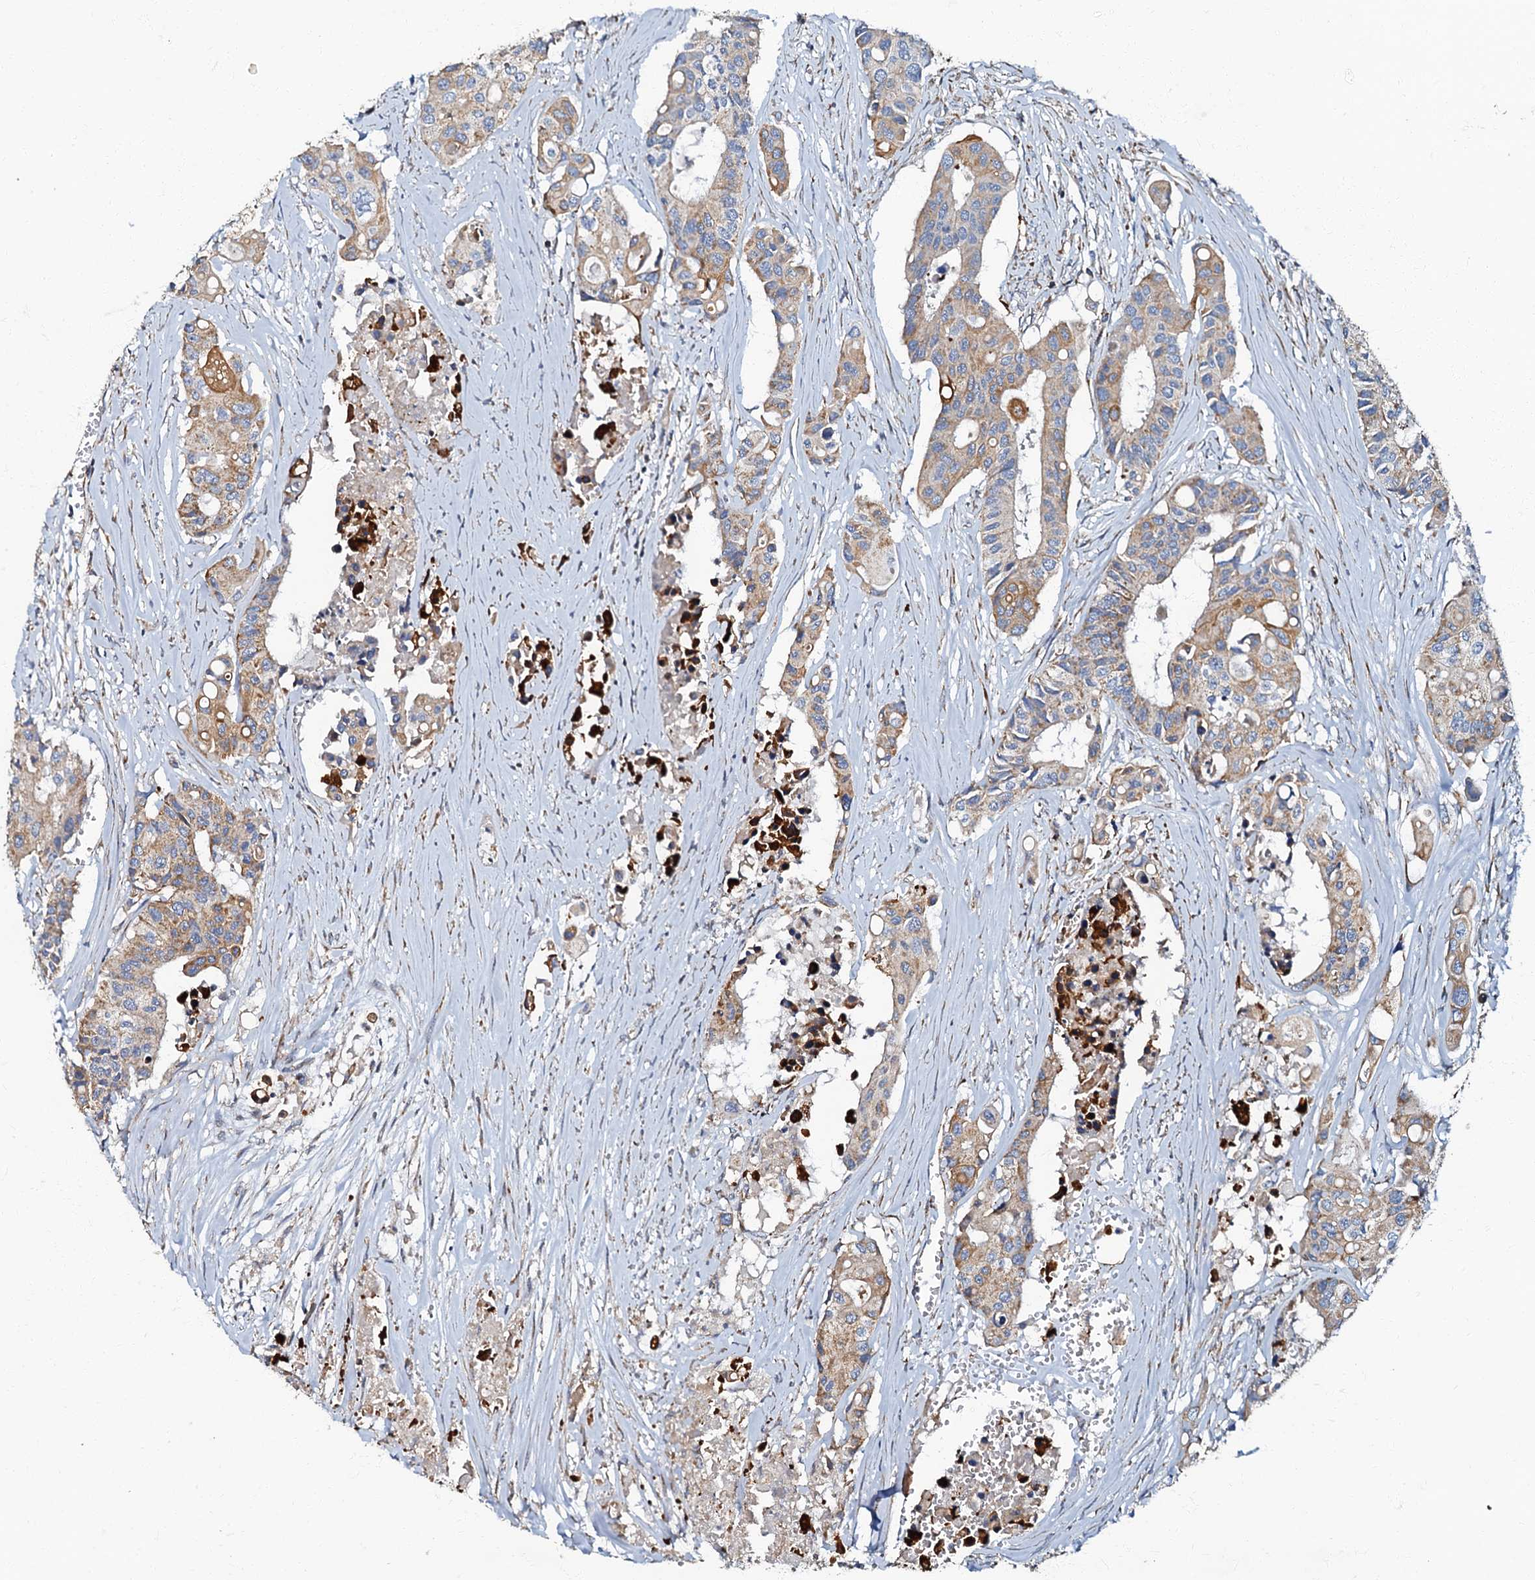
{"staining": {"intensity": "moderate", "quantity": "25%-75%", "location": "cytoplasmic/membranous"}, "tissue": "colorectal cancer", "cell_type": "Tumor cells", "image_type": "cancer", "snomed": [{"axis": "morphology", "description": "Adenocarcinoma, NOS"}, {"axis": "topography", "description": "Colon"}], "caption": "IHC of human colorectal cancer (adenocarcinoma) demonstrates medium levels of moderate cytoplasmic/membranous staining in about 25%-75% of tumor cells.", "gene": "NDUFA12", "patient": {"sex": "male", "age": 77}}